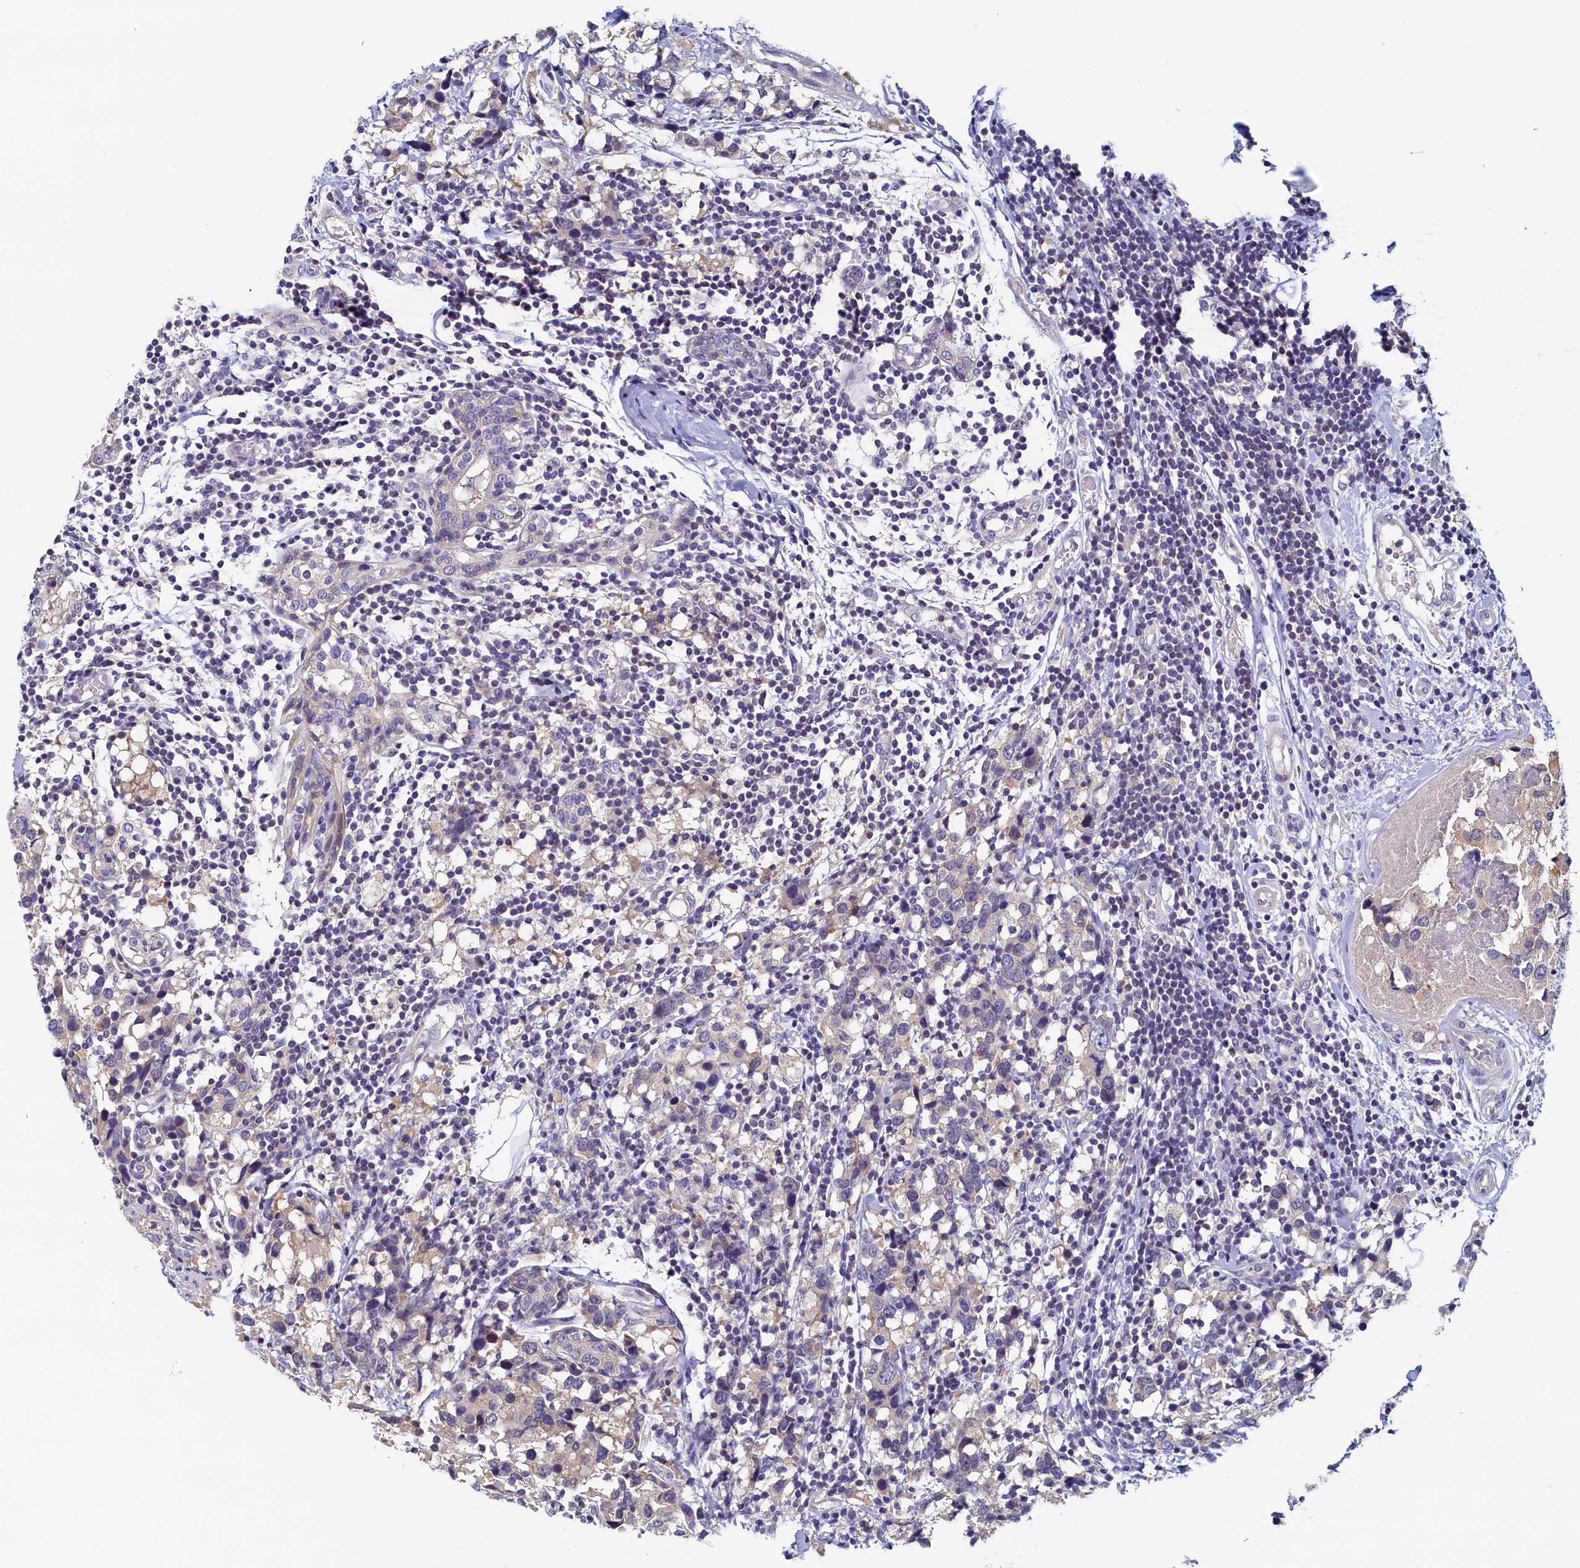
{"staining": {"intensity": "weak", "quantity": "25%-75%", "location": "cytoplasmic/membranous"}, "tissue": "breast cancer", "cell_type": "Tumor cells", "image_type": "cancer", "snomed": [{"axis": "morphology", "description": "Lobular carcinoma"}, {"axis": "topography", "description": "Breast"}], "caption": "The histopathology image displays staining of lobular carcinoma (breast), revealing weak cytoplasmic/membranous protein positivity (brown color) within tumor cells.", "gene": "DTD1", "patient": {"sex": "female", "age": 59}}